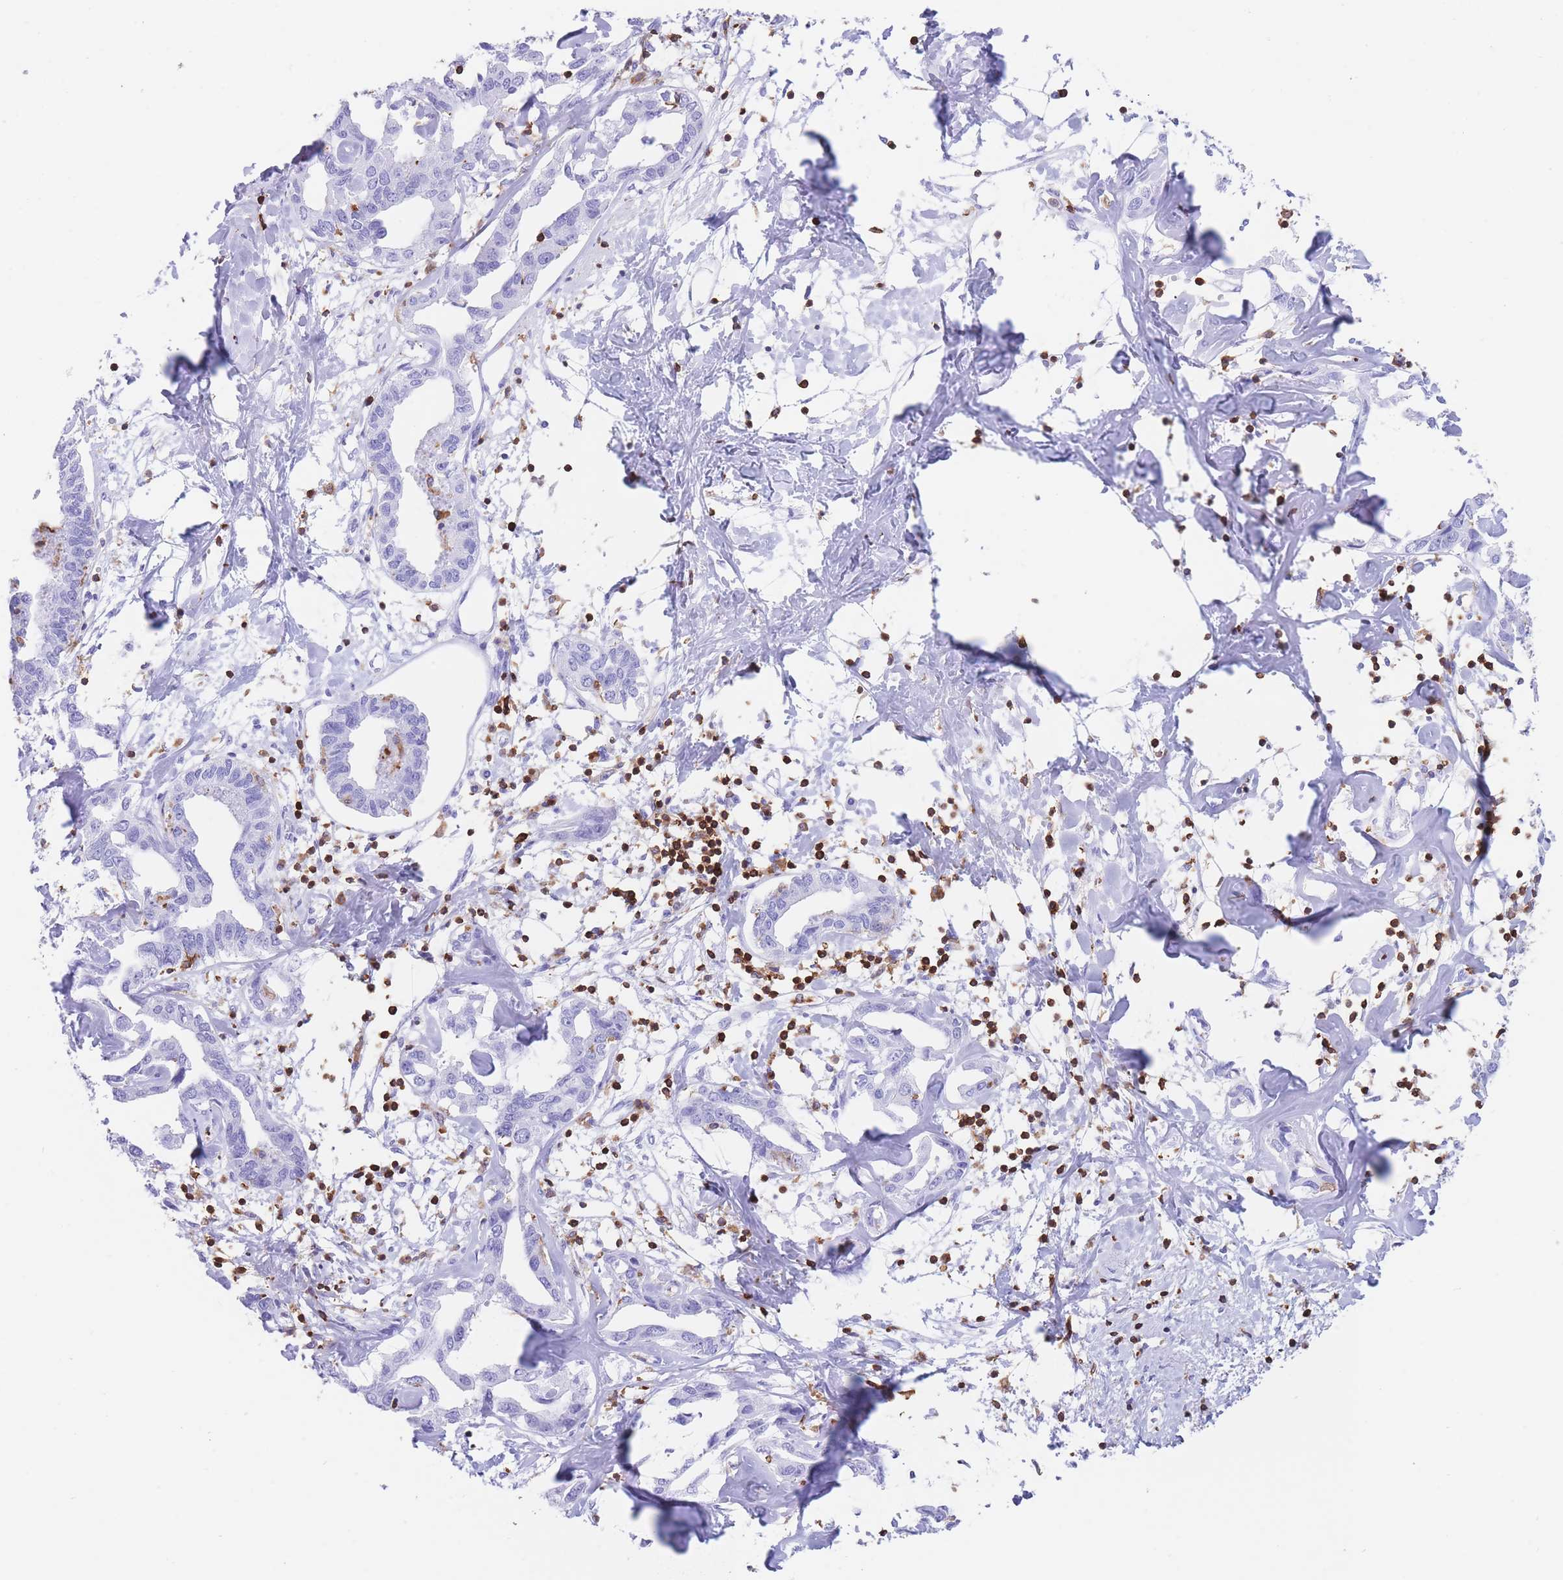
{"staining": {"intensity": "negative", "quantity": "none", "location": "none"}, "tissue": "liver cancer", "cell_type": "Tumor cells", "image_type": "cancer", "snomed": [{"axis": "morphology", "description": "Cholangiocarcinoma"}, {"axis": "topography", "description": "Liver"}], "caption": "Protein analysis of liver cancer shows no significant positivity in tumor cells. (DAB immunohistochemistry (IHC), high magnification).", "gene": "CORO1A", "patient": {"sex": "male", "age": 59}}